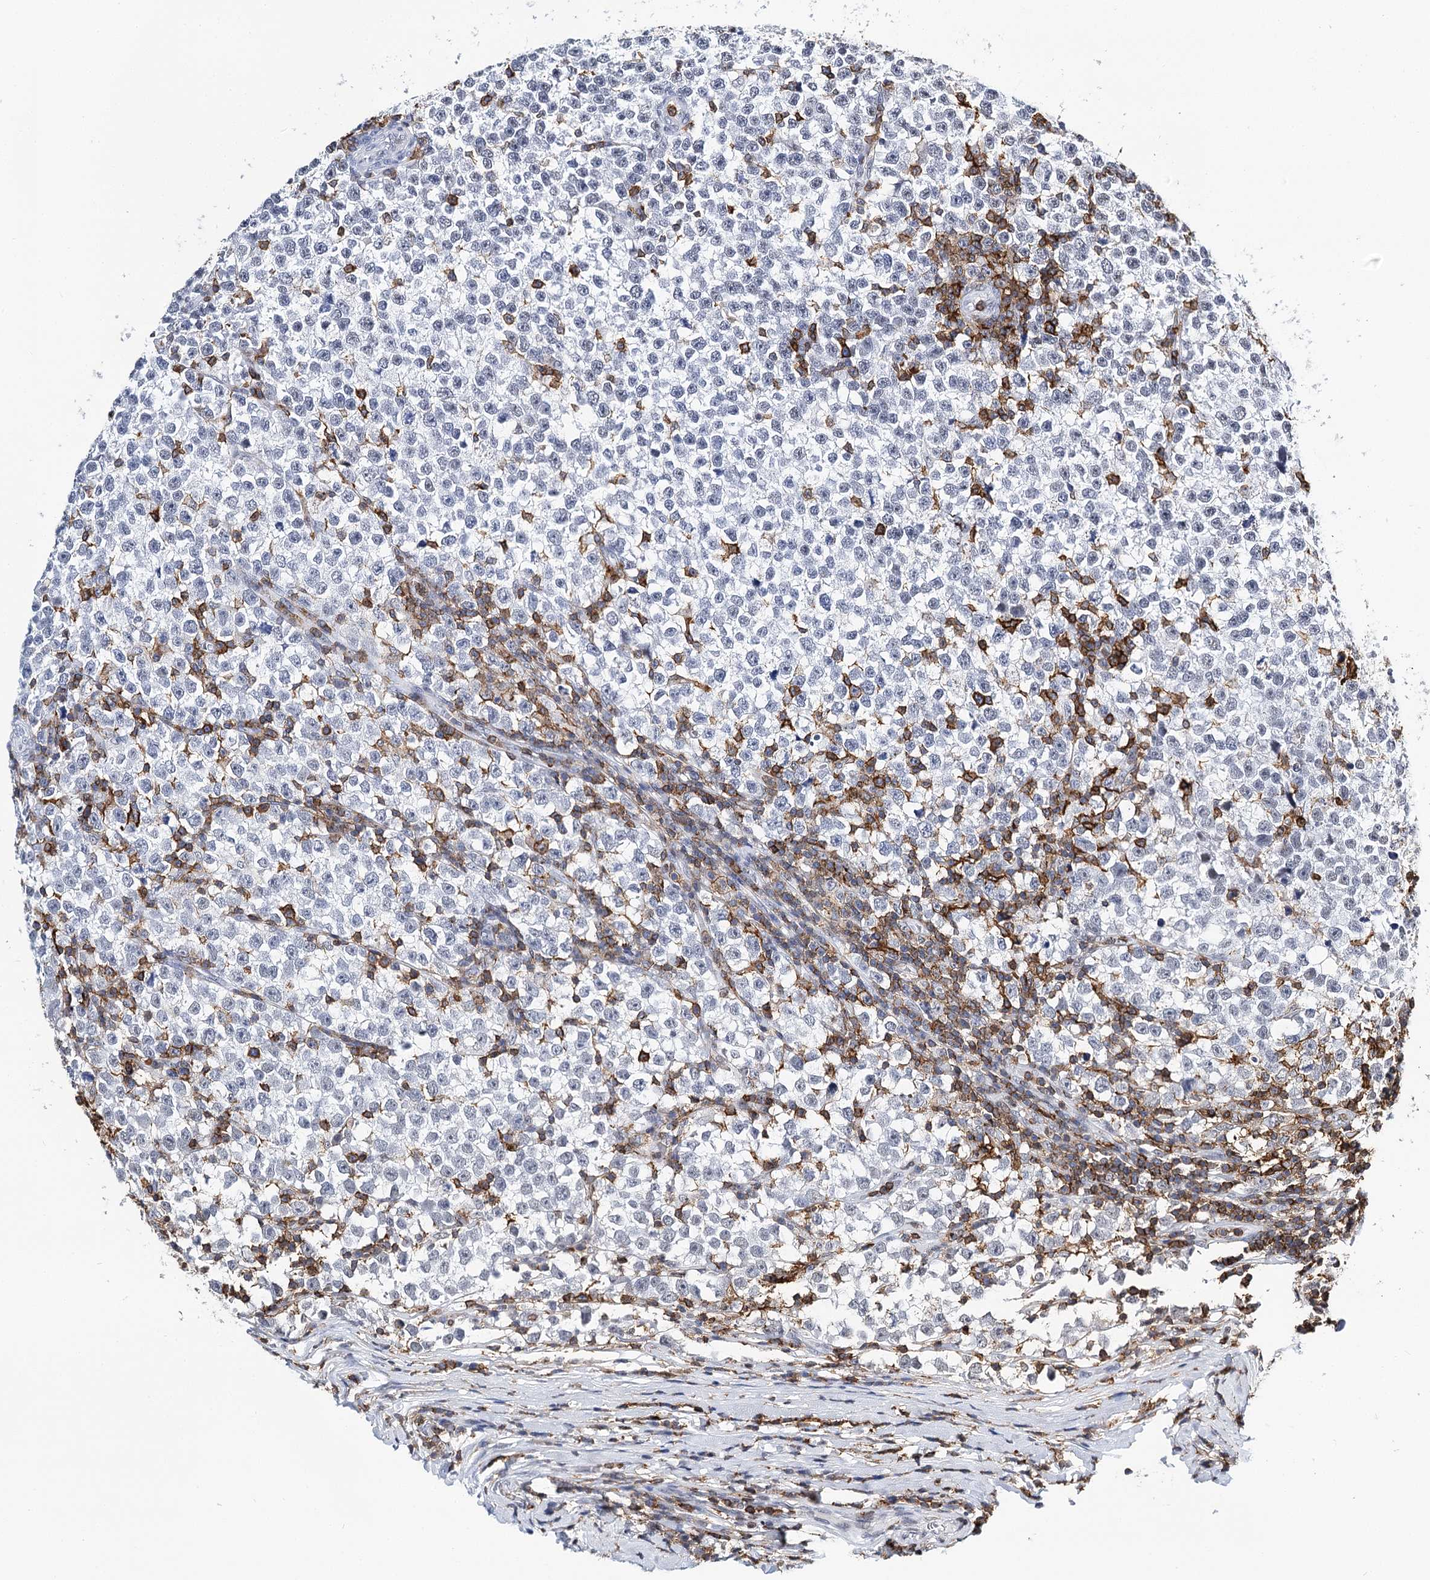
{"staining": {"intensity": "negative", "quantity": "none", "location": "none"}, "tissue": "testis cancer", "cell_type": "Tumor cells", "image_type": "cancer", "snomed": [{"axis": "morphology", "description": "Normal tissue, NOS"}, {"axis": "morphology", "description": "Seminoma, NOS"}, {"axis": "topography", "description": "Testis"}], "caption": "Immunohistochemistry image of neoplastic tissue: testis cancer (seminoma) stained with DAB shows no significant protein expression in tumor cells.", "gene": "BARD1", "patient": {"sex": "male", "age": 43}}